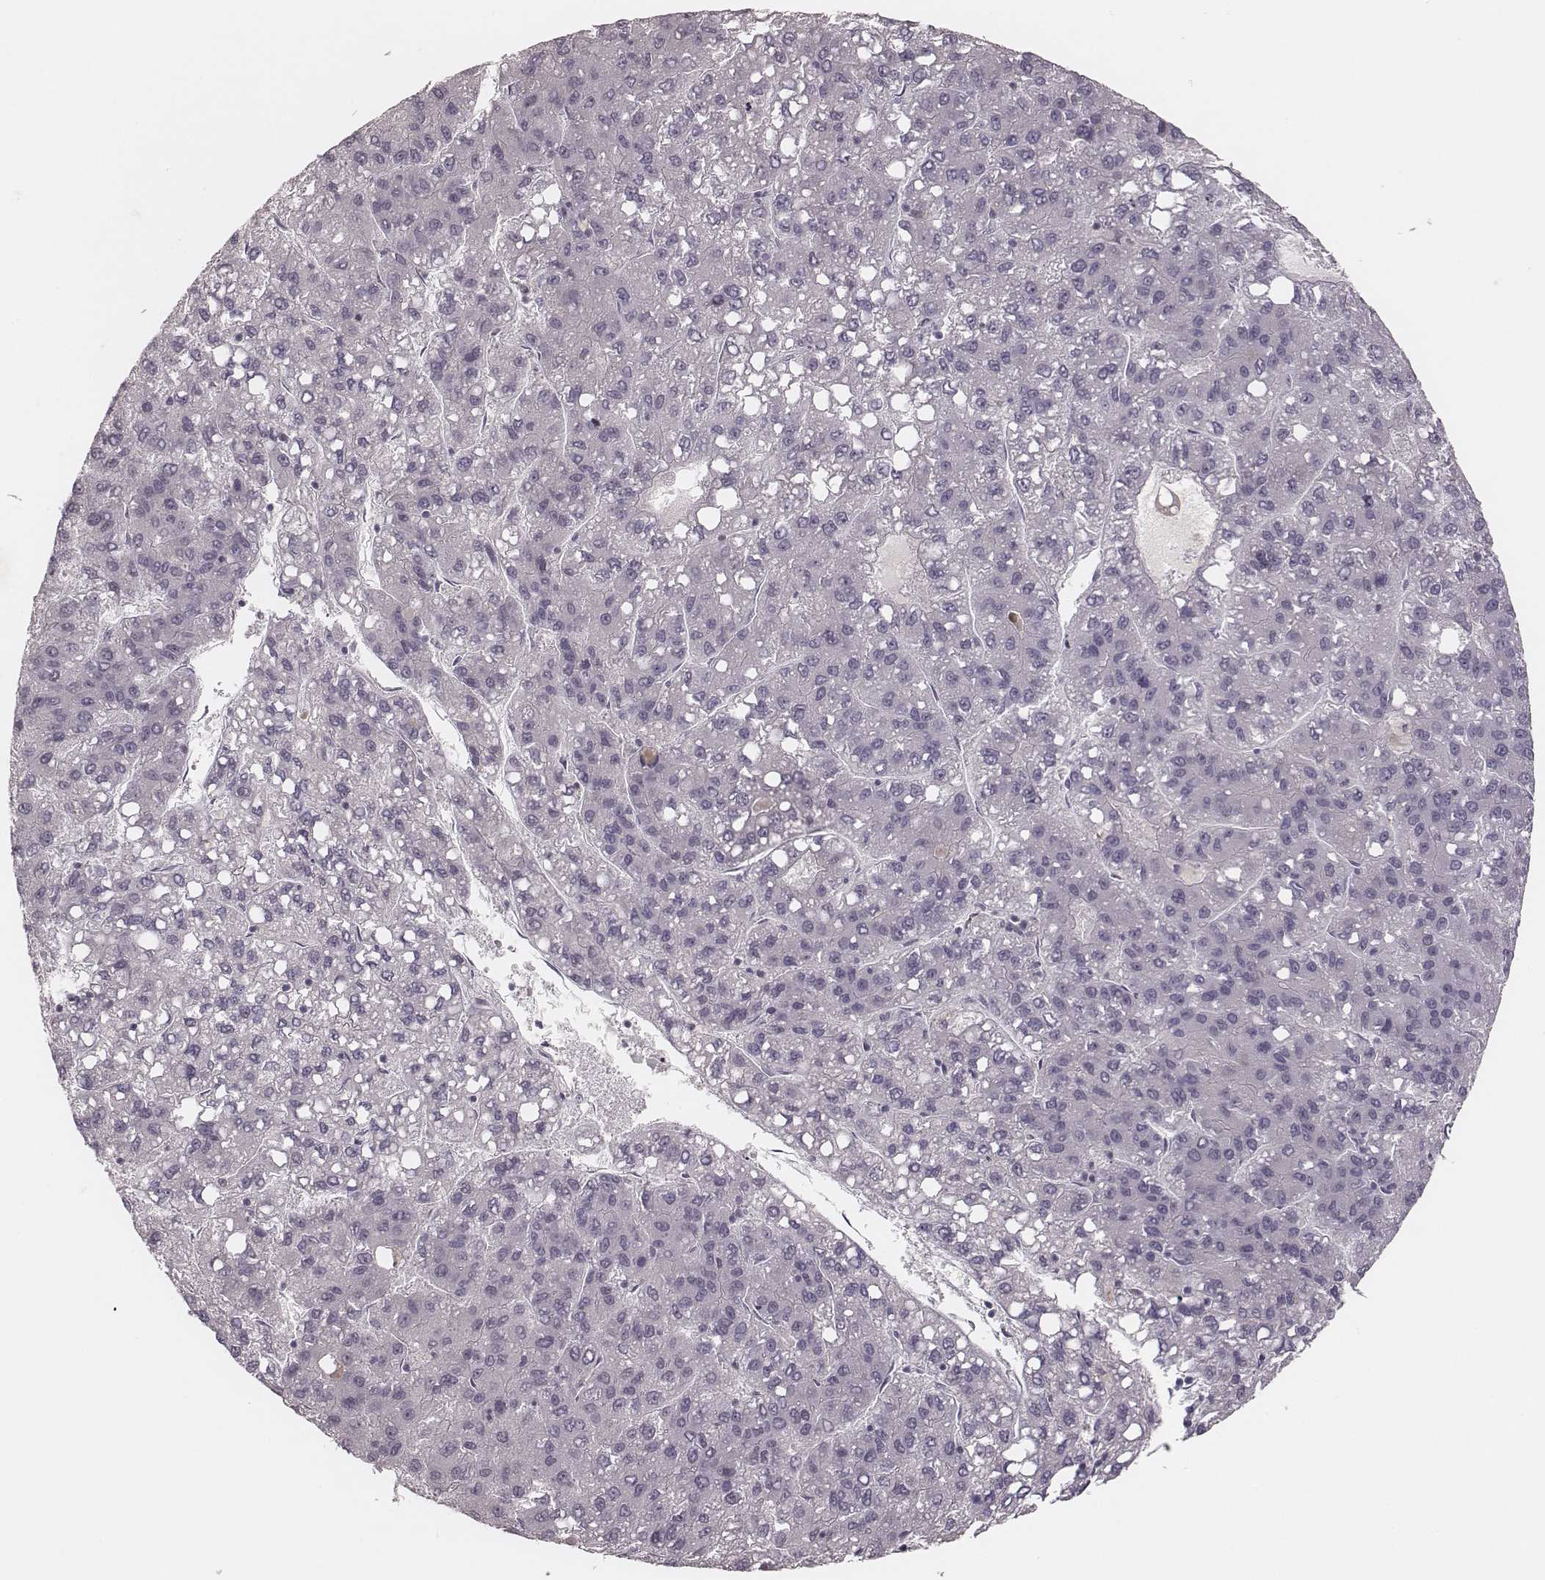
{"staining": {"intensity": "negative", "quantity": "none", "location": "none"}, "tissue": "liver cancer", "cell_type": "Tumor cells", "image_type": "cancer", "snomed": [{"axis": "morphology", "description": "Carcinoma, Hepatocellular, NOS"}, {"axis": "topography", "description": "Liver"}], "caption": "Immunohistochemistry image of liver cancer (hepatocellular carcinoma) stained for a protein (brown), which demonstrates no staining in tumor cells.", "gene": "MSX1", "patient": {"sex": "female", "age": 82}}